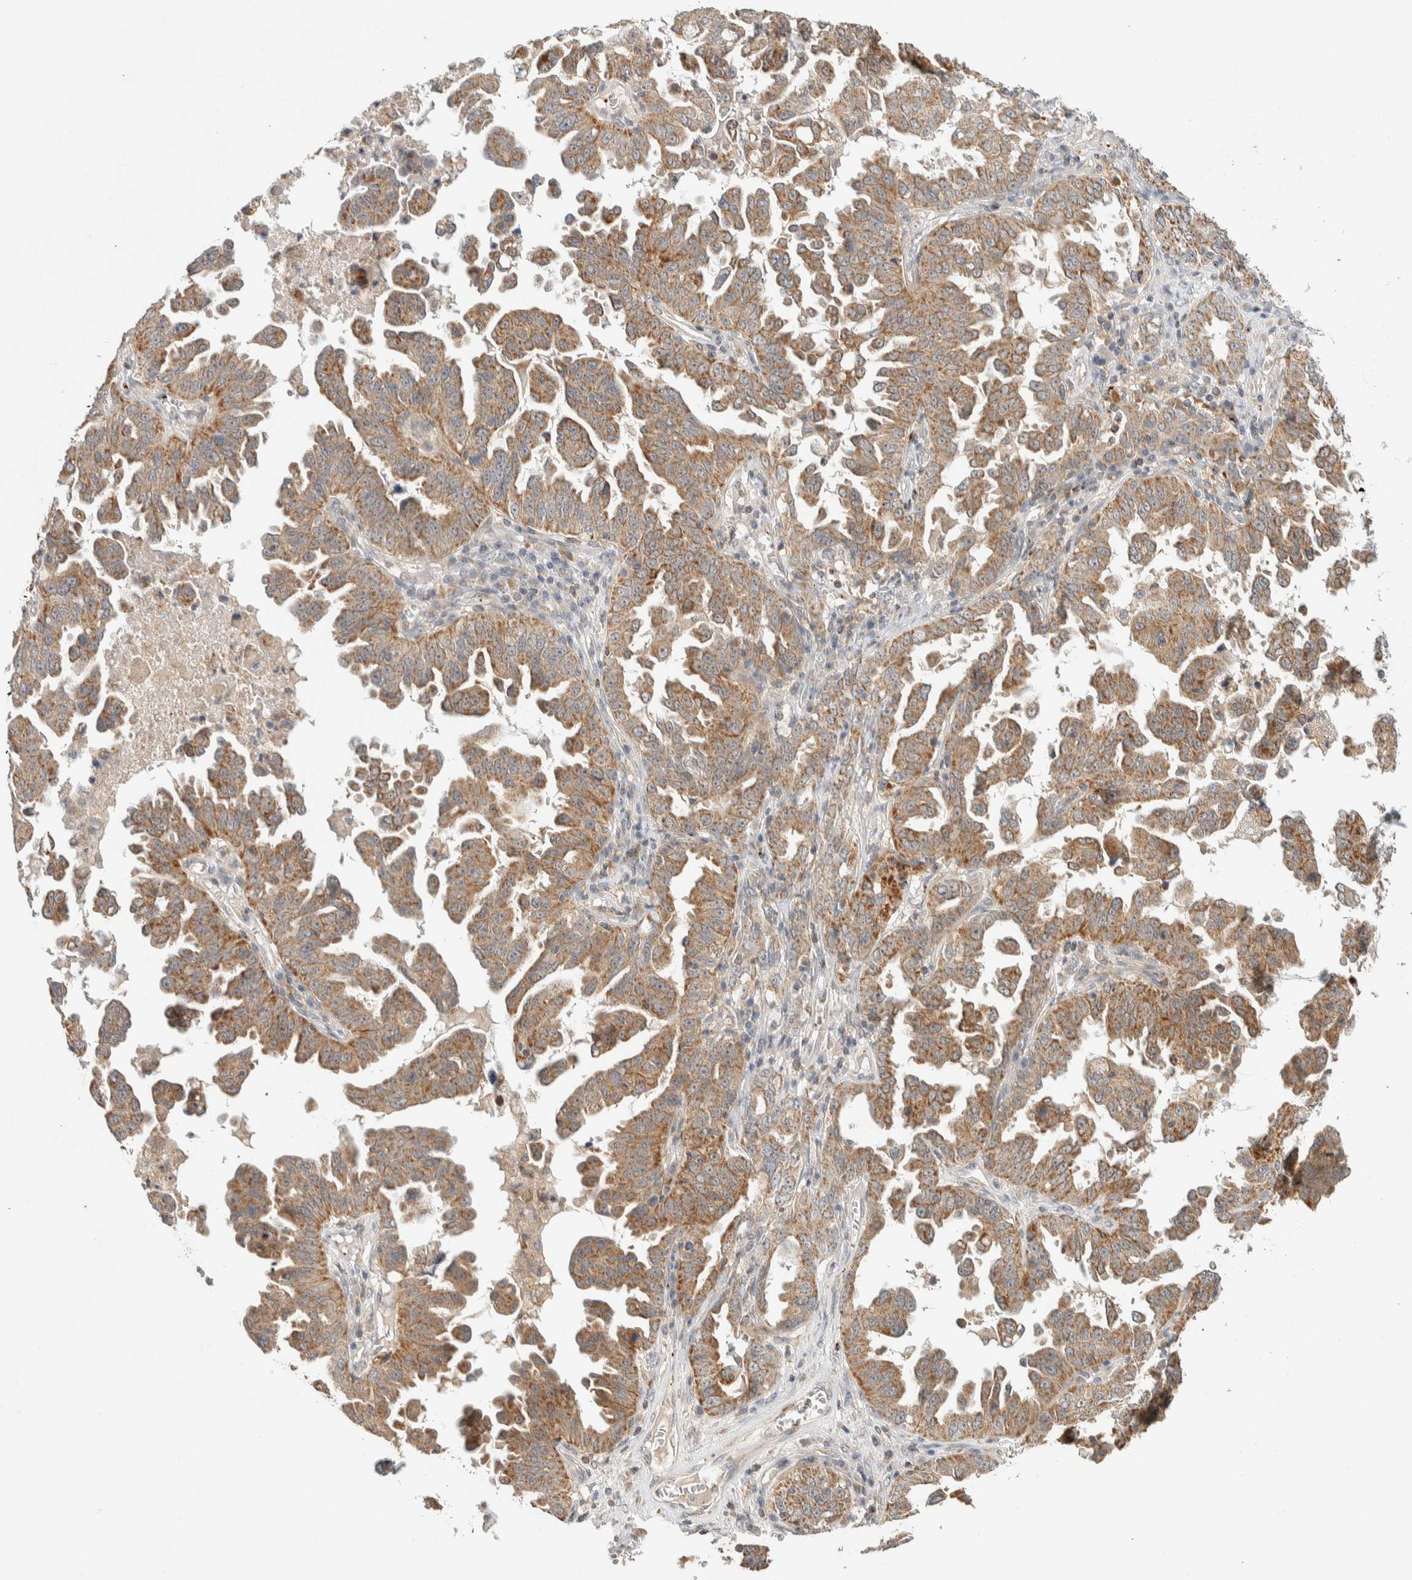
{"staining": {"intensity": "moderate", "quantity": ">75%", "location": "cytoplasmic/membranous"}, "tissue": "ovarian cancer", "cell_type": "Tumor cells", "image_type": "cancer", "snomed": [{"axis": "morphology", "description": "Carcinoma, endometroid"}, {"axis": "topography", "description": "Ovary"}], "caption": "Immunohistochemical staining of human ovarian endometroid carcinoma shows moderate cytoplasmic/membranous protein staining in approximately >75% of tumor cells.", "gene": "KIF9", "patient": {"sex": "female", "age": 62}}